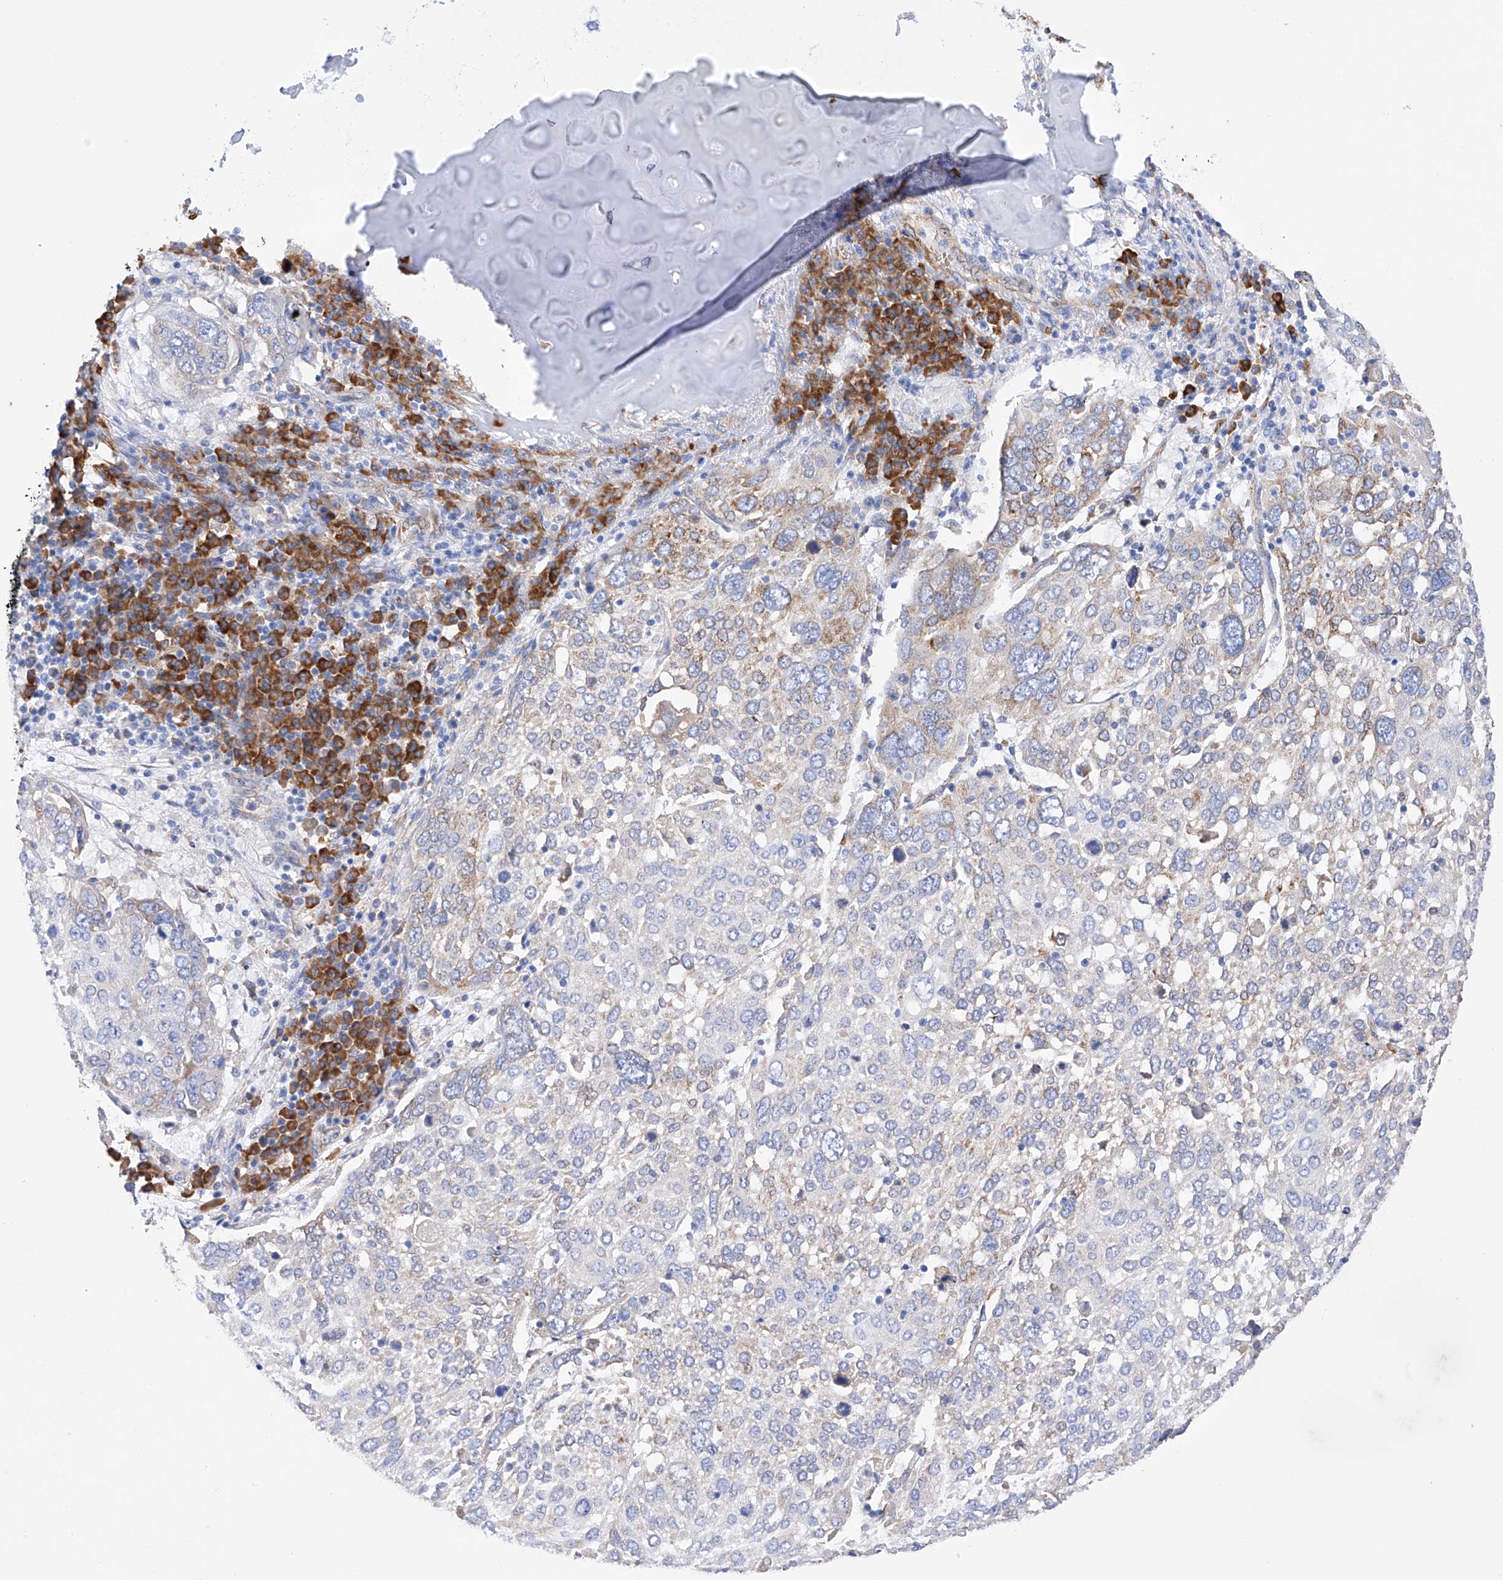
{"staining": {"intensity": "weak", "quantity": "<25%", "location": "cytoplasmic/membranous"}, "tissue": "lung cancer", "cell_type": "Tumor cells", "image_type": "cancer", "snomed": [{"axis": "morphology", "description": "Squamous cell carcinoma, NOS"}, {"axis": "topography", "description": "Lung"}], "caption": "Tumor cells show no significant staining in lung cancer (squamous cell carcinoma).", "gene": "PDIA5", "patient": {"sex": "male", "age": 65}}